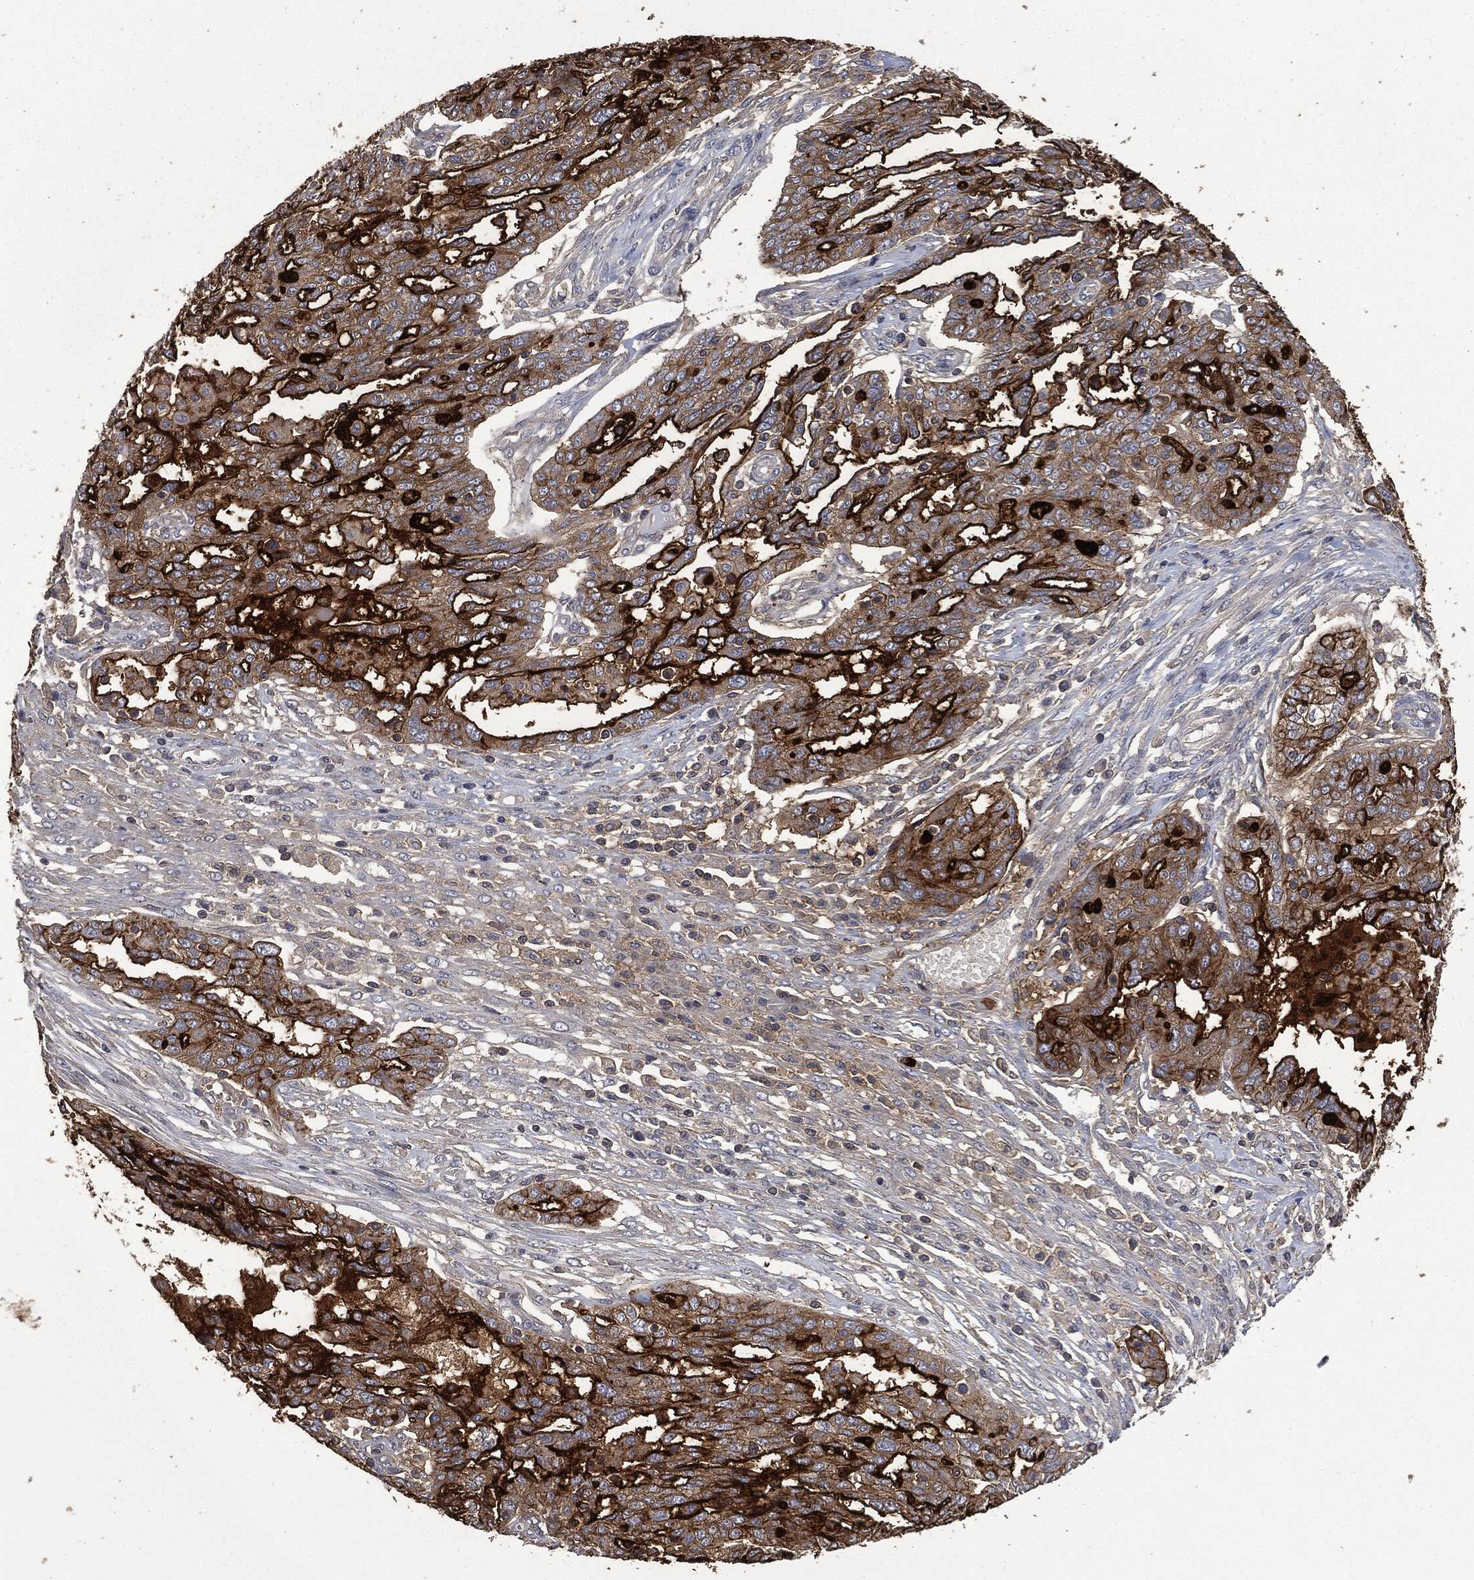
{"staining": {"intensity": "strong", "quantity": "25%-75%", "location": "cytoplasmic/membranous"}, "tissue": "ovarian cancer", "cell_type": "Tumor cells", "image_type": "cancer", "snomed": [{"axis": "morphology", "description": "Cystadenocarcinoma, serous, NOS"}, {"axis": "topography", "description": "Ovary"}], "caption": "Protein positivity by immunohistochemistry (IHC) exhibits strong cytoplasmic/membranous positivity in about 25%-75% of tumor cells in ovarian cancer (serous cystadenocarcinoma).", "gene": "MSLN", "patient": {"sex": "female", "age": 67}}